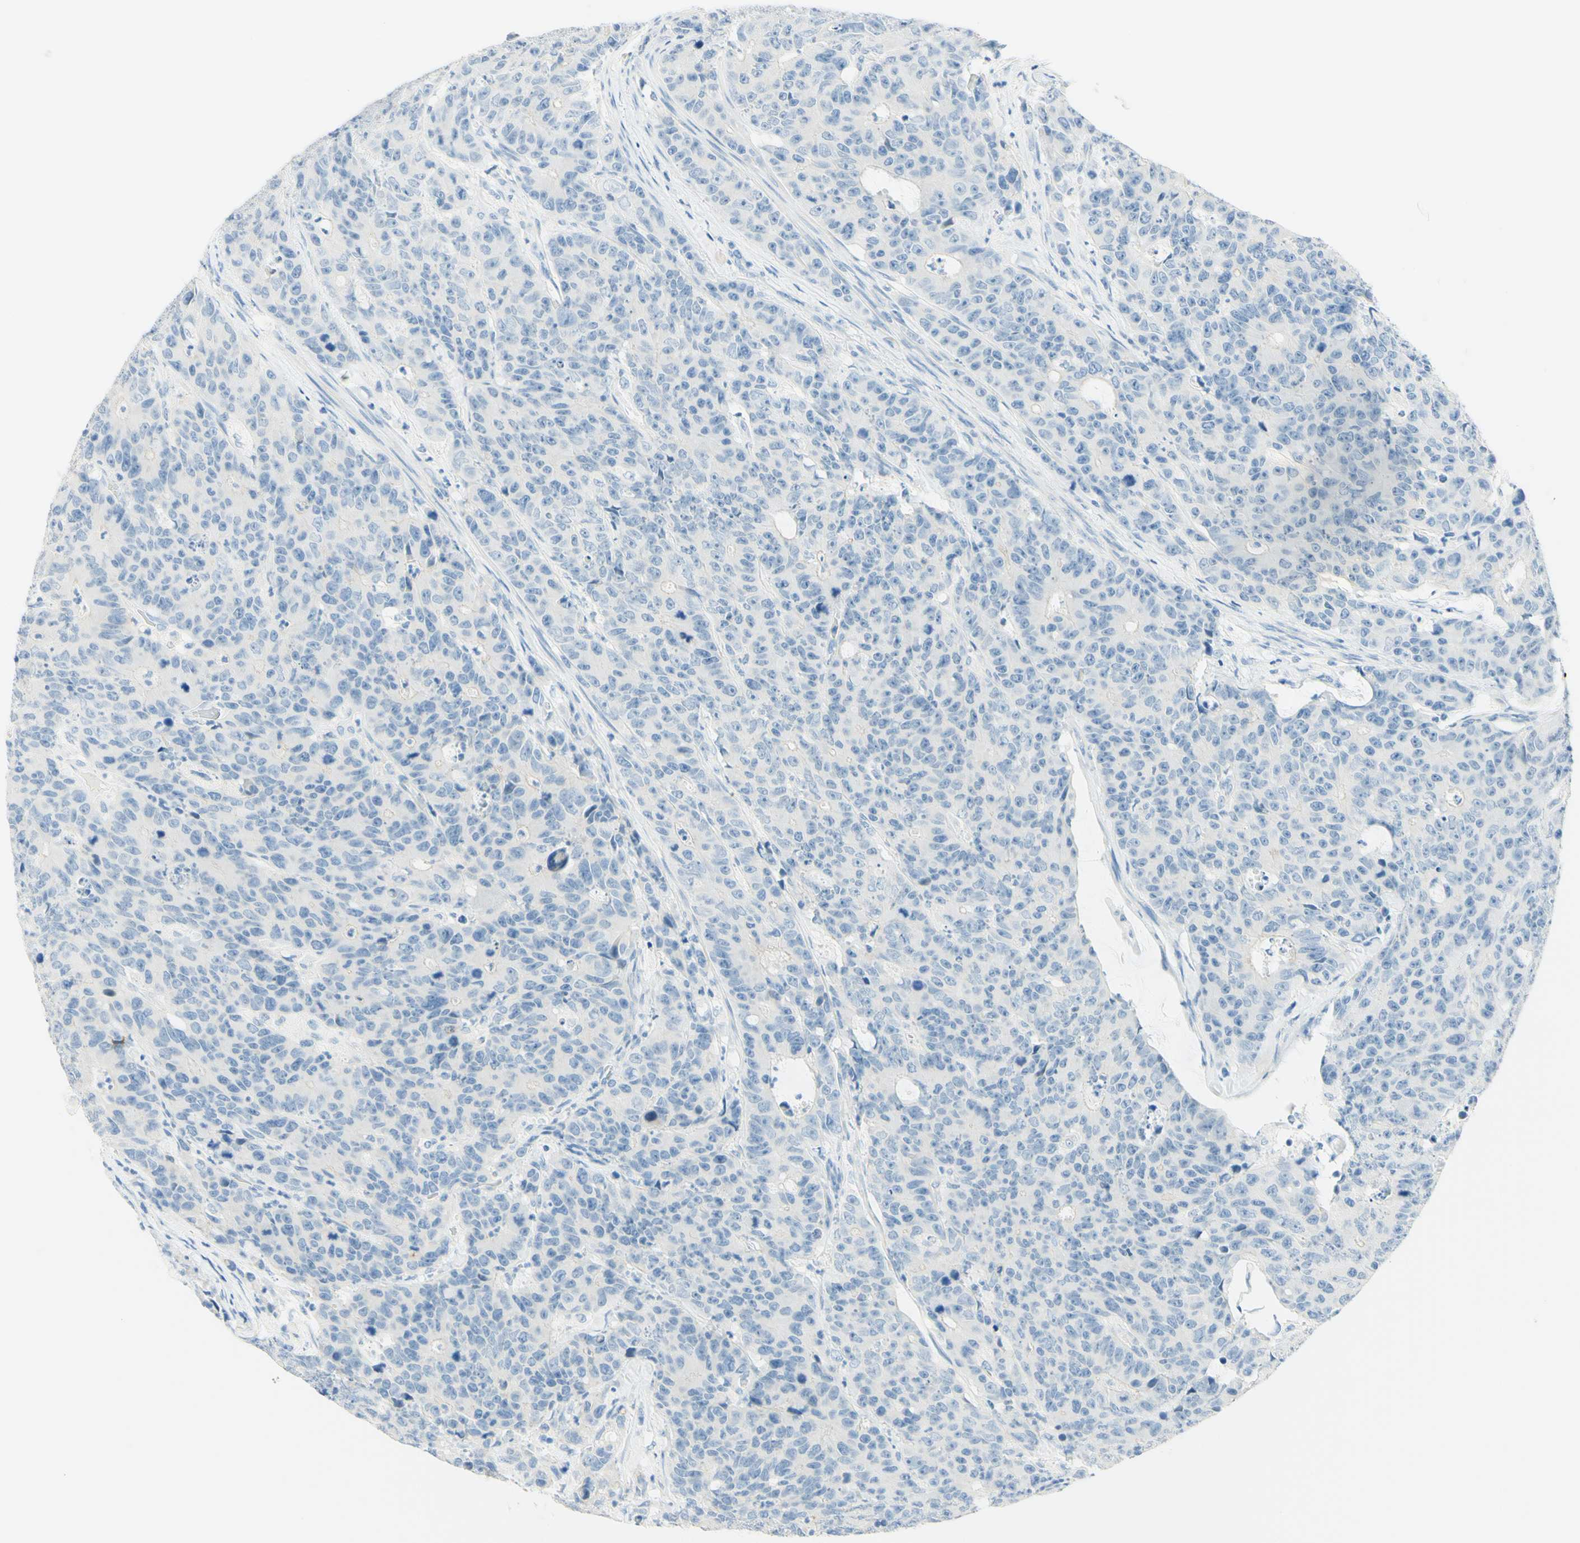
{"staining": {"intensity": "negative", "quantity": "none", "location": "none"}, "tissue": "colorectal cancer", "cell_type": "Tumor cells", "image_type": "cancer", "snomed": [{"axis": "morphology", "description": "Adenocarcinoma, NOS"}, {"axis": "topography", "description": "Colon"}], "caption": "The photomicrograph shows no significant expression in tumor cells of colorectal cancer (adenocarcinoma).", "gene": "TMEM132D", "patient": {"sex": "female", "age": 86}}